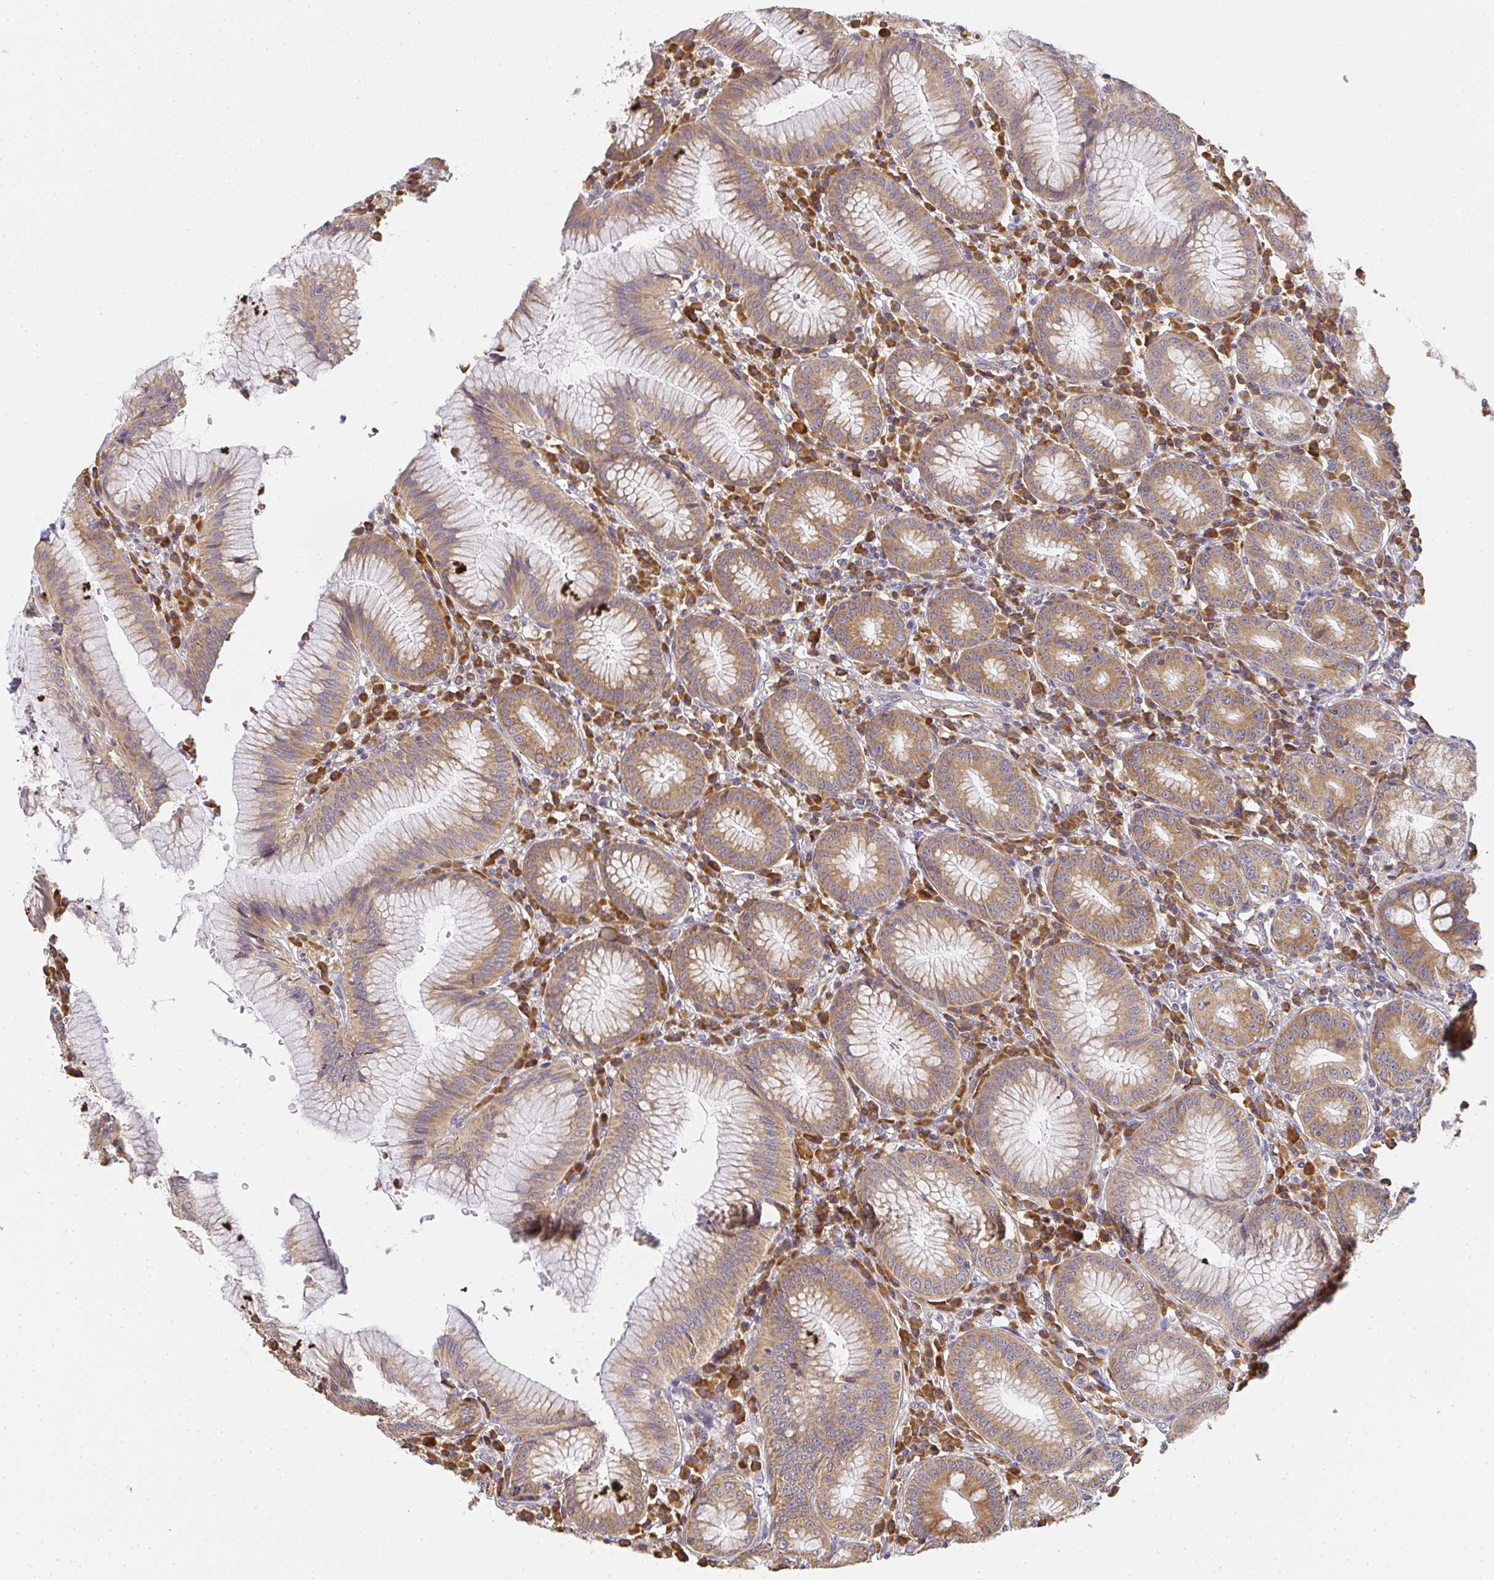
{"staining": {"intensity": "moderate", "quantity": ">75%", "location": "cytoplasmic/membranous"}, "tissue": "stomach", "cell_type": "Glandular cells", "image_type": "normal", "snomed": [{"axis": "morphology", "description": "Normal tissue, NOS"}, {"axis": "topography", "description": "Stomach"}], "caption": "Protein positivity by immunohistochemistry shows moderate cytoplasmic/membranous expression in about >75% of glandular cells in normal stomach.", "gene": "SLC35B3", "patient": {"sex": "male", "age": 55}}